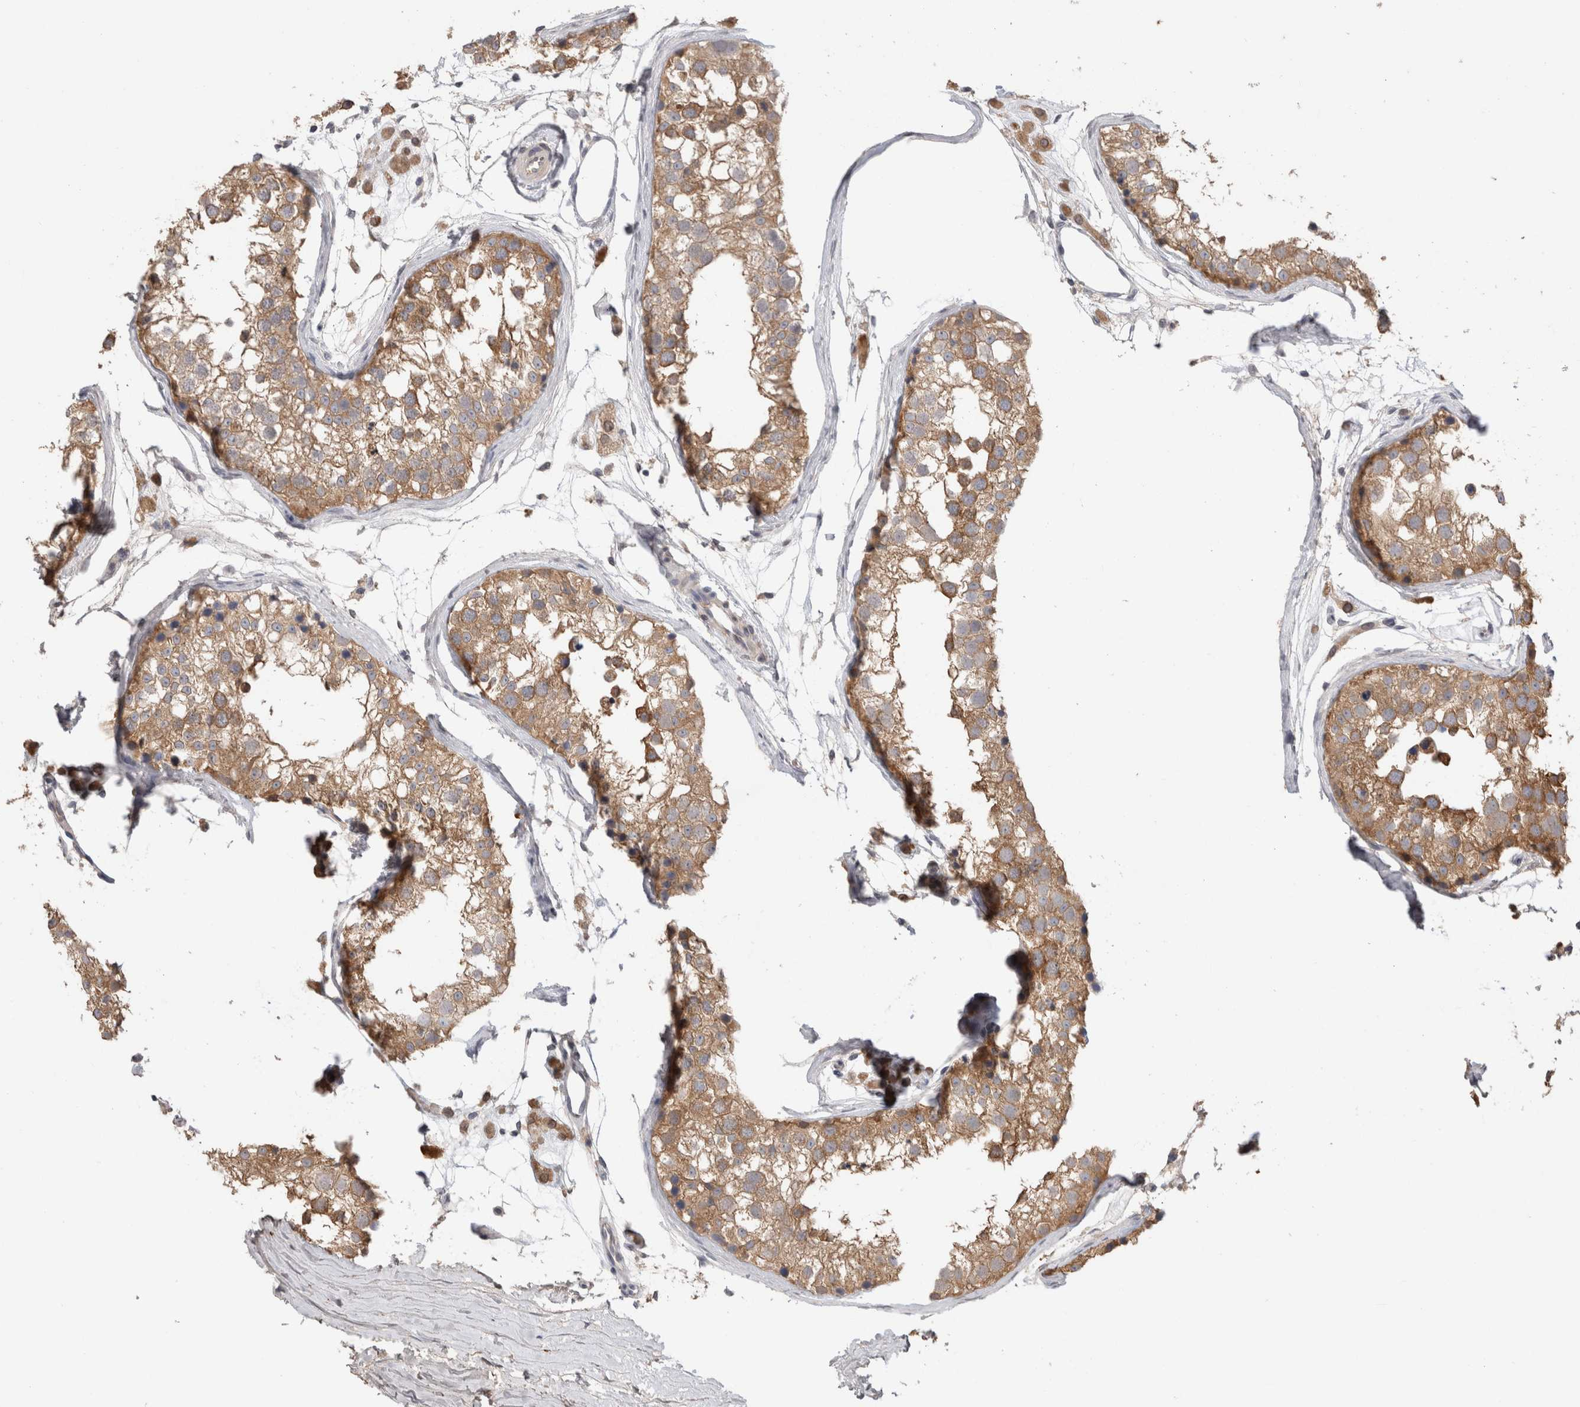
{"staining": {"intensity": "moderate", "quantity": ">75%", "location": "cytoplasmic/membranous"}, "tissue": "testis", "cell_type": "Cells in seminiferous ducts", "image_type": "normal", "snomed": [{"axis": "morphology", "description": "Normal tissue, NOS"}, {"axis": "morphology", "description": "Adenocarcinoma, metastatic, NOS"}, {"axis": "topography", "description": "Testis"}], "caption": "This is an image of IHC staining of unremarkable testis, which shows moderate positivity in the cytoplasmic/membranous of cells in seminiferous ducts.", "gene": "PPP3CC", "patient": {"sex": "male", "age": 26}}